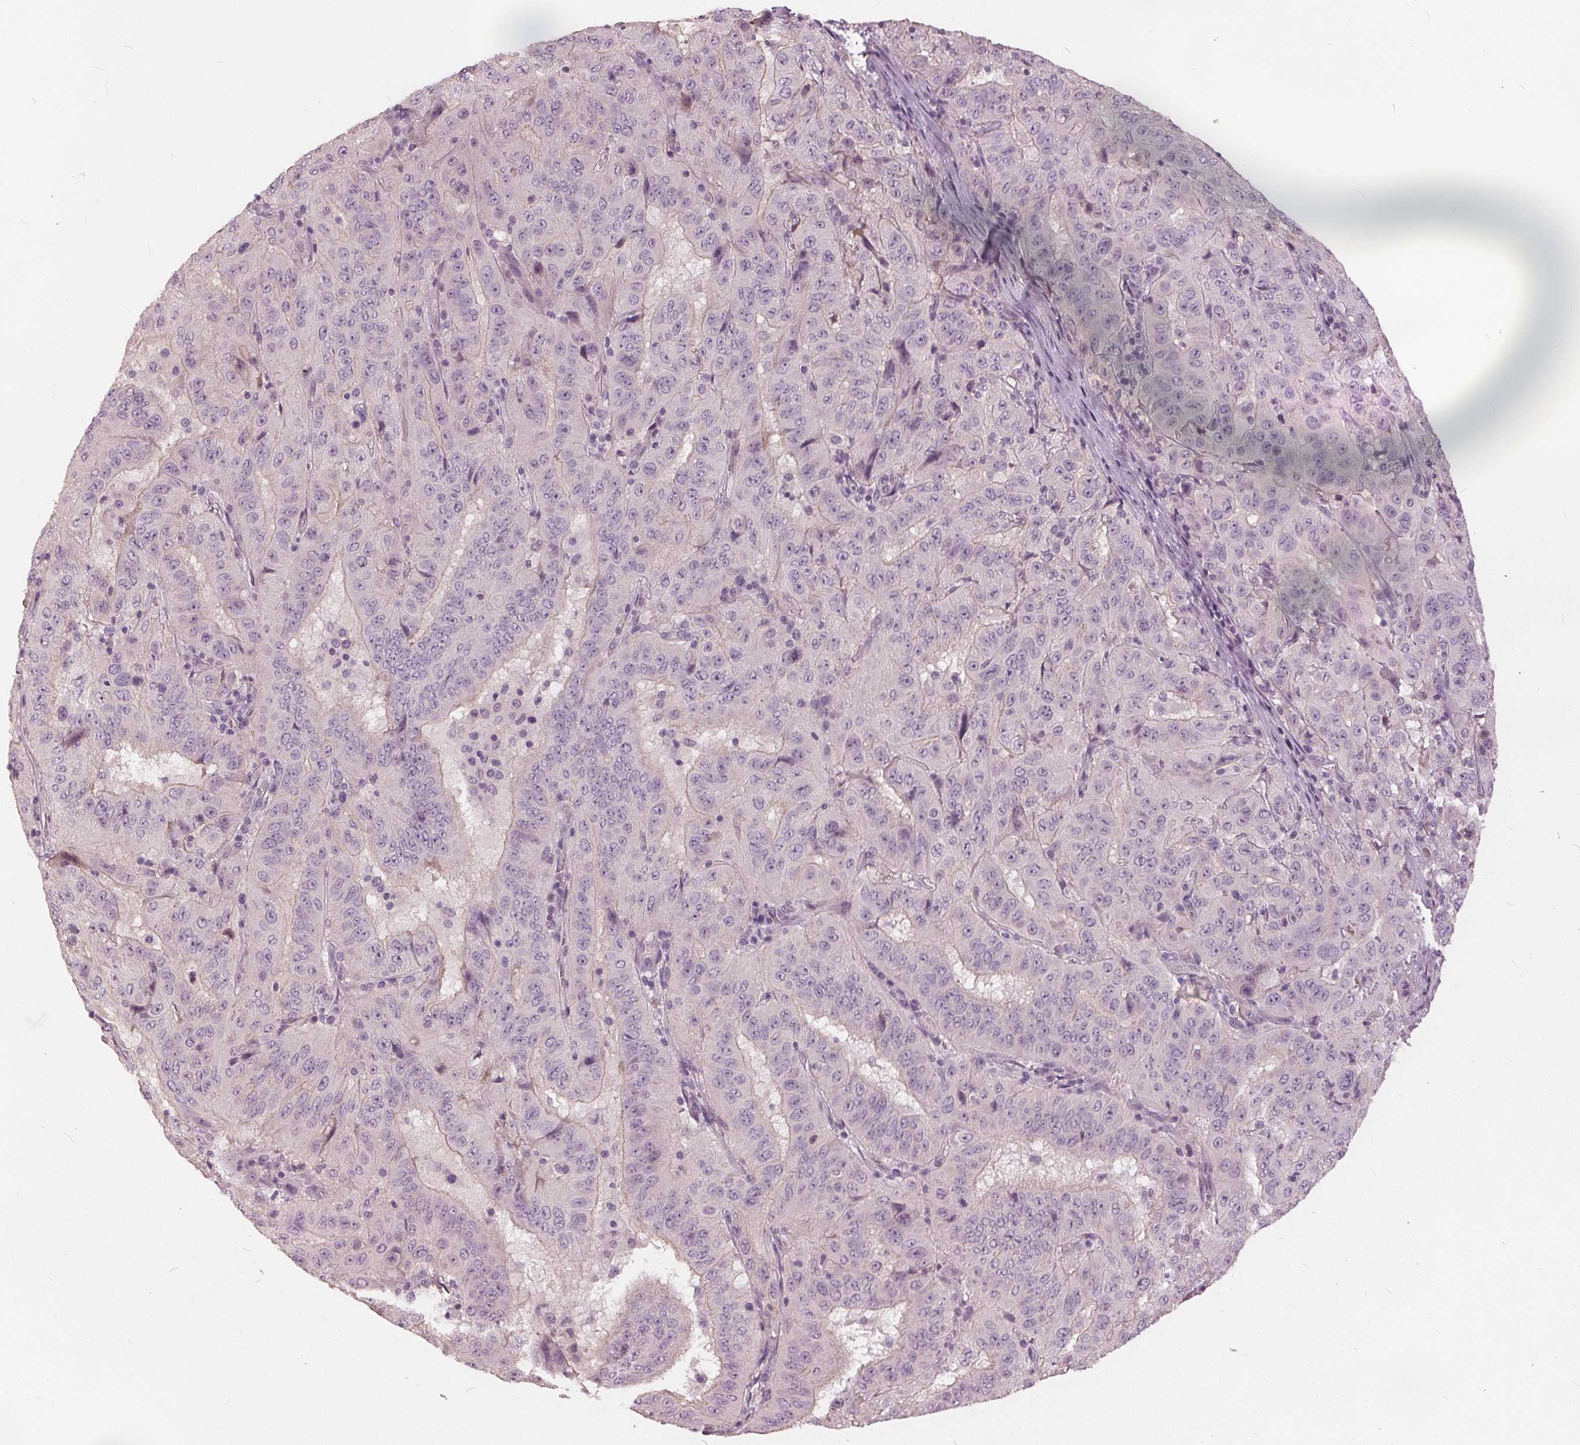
{"staining": {"intensity": "negative", "quantity": "none", "location": "none"}, "tissue": "pancreatic cancer", "cell_type": "Tumor cells", "image_type": "cancer", "snomed": [{"axis": "morphology", "description": "Adenocarcinoma, NOS"}, {"axis": "topography", "description": "Pancreas"}], "caption": "The photomicrograph exhibits no significant staining in tumor cells of pancreatic adenocarcinoma.", "gene": "KLK13", "patient": {"sex": "male", "age": 63}}